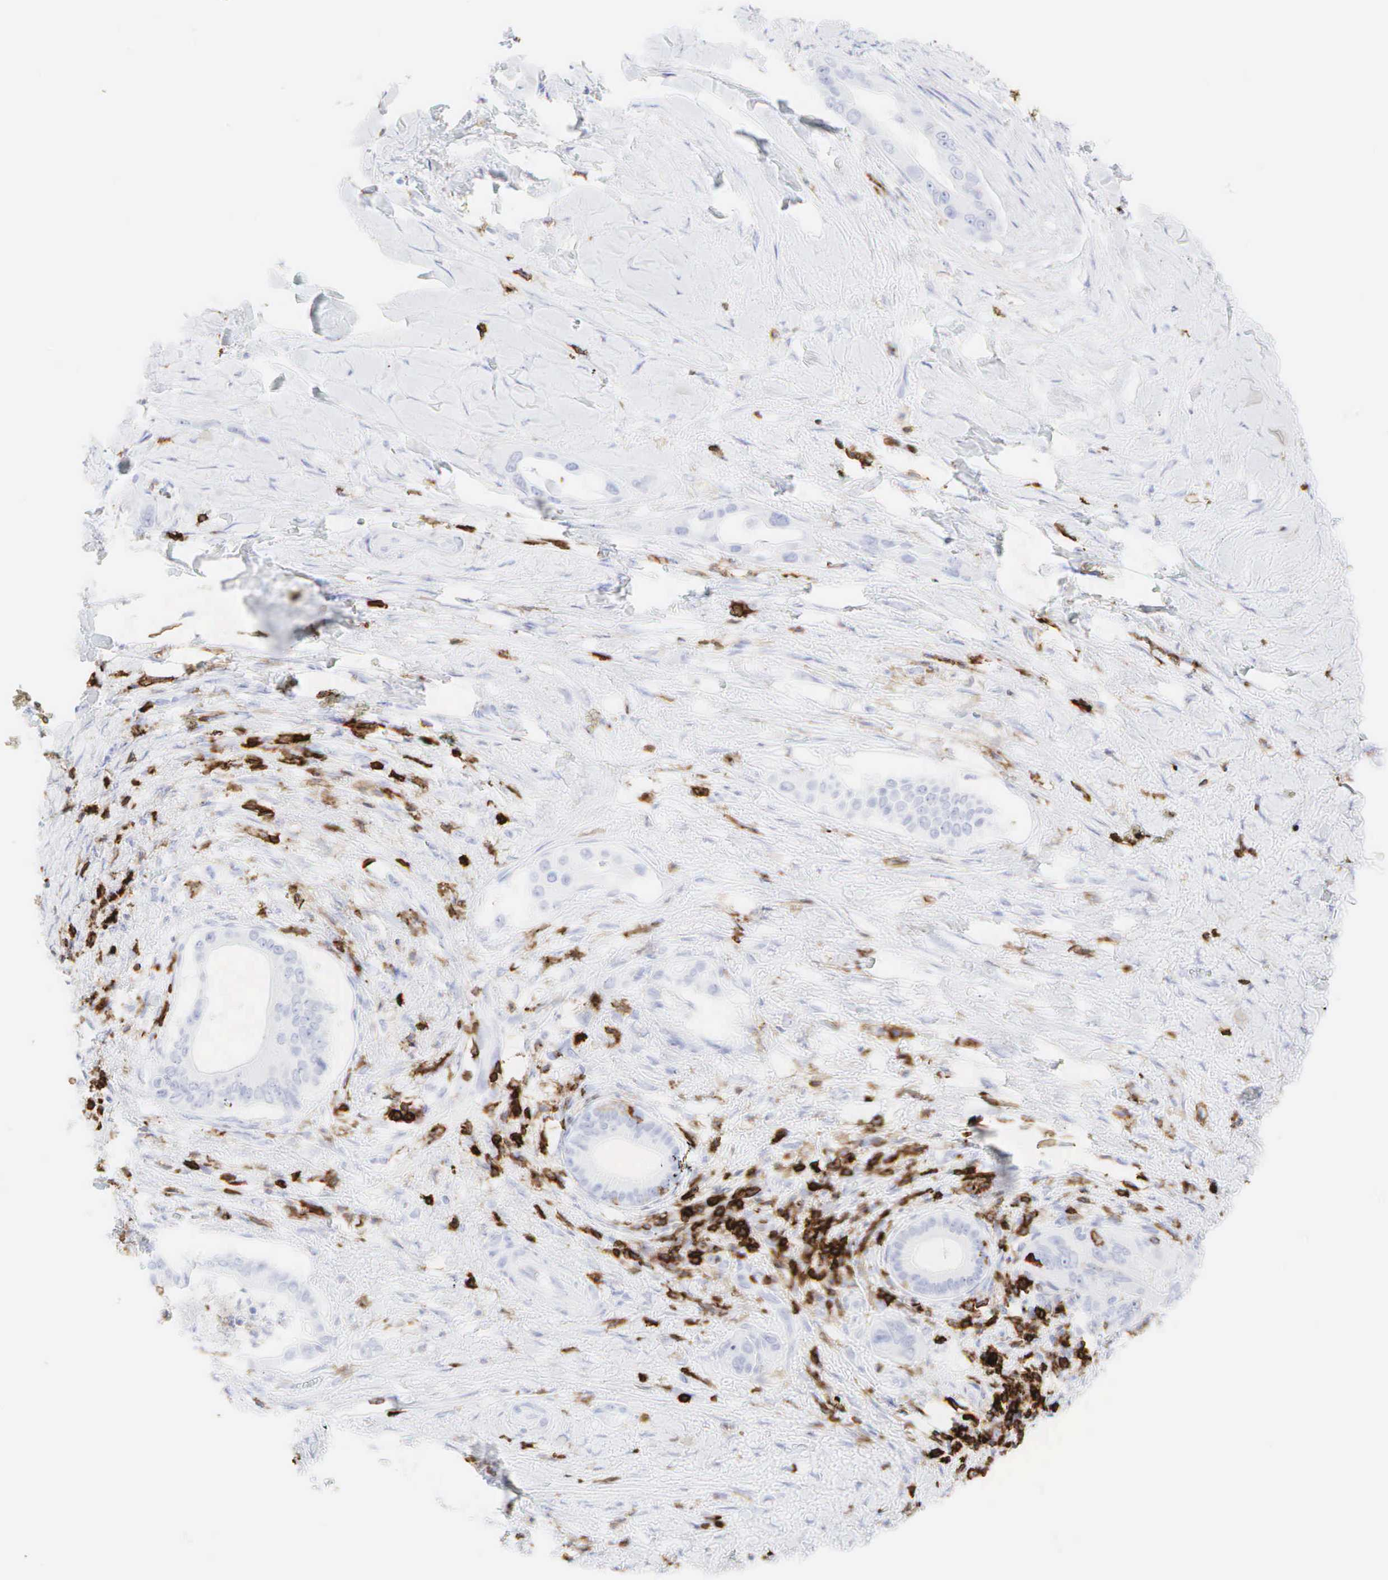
{"staining": {"intensity": "negative", "quantity": "none", "location": "none"}, "tissue": "liver cancer", "cell_type": "Tumor cells", "image_type": "cancer", "snomed": [{"axis": "morphology", "description": "Cholangiocarcinoma"}, {"axis": "topography", "description": "Liver"}], "caption": "Immunohistochemical staining of human liver cancer (cholangiocarcinoma) demonstrates no significant staining in tumor cells. (Brightfield microscopy of DAB (3,3'-diaminobenzidine) immunohistochemistry (IHC) at high magnification).", "gene": "PTPRC", "patient": {"sex": "female", "age": 65}}